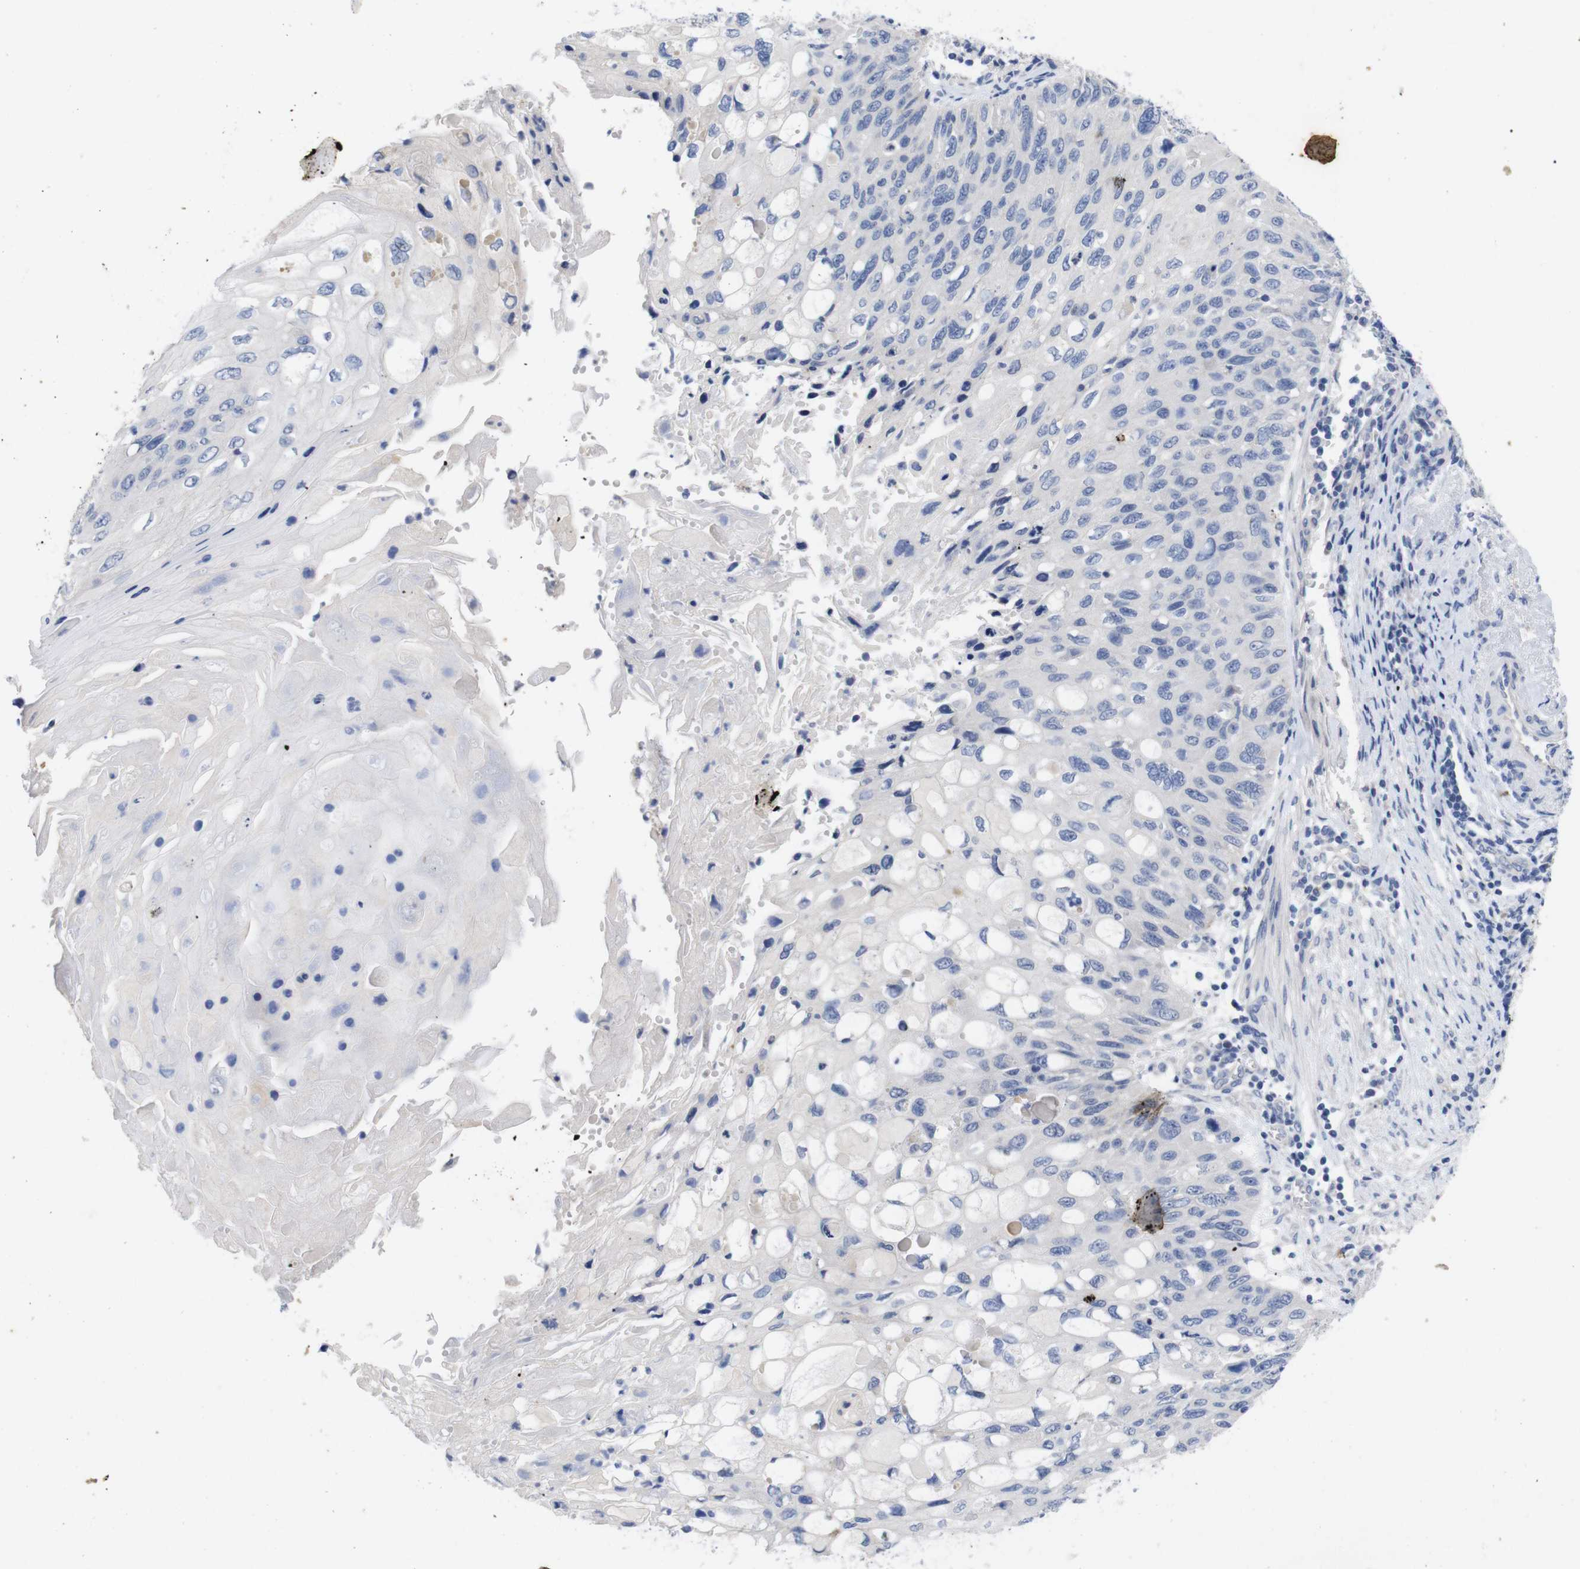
{"staining": {"intensity": "negative", "quantity": "none", "location": "none"}, "tissue": "cervical cancer", "cell_type": "Tumor cells", "image_type": "cancer", "snomed": [{"axis": "morphology", "description": "Squamous cell carcinoma, NOS"}, {"axis": "topography", "description": "Cervix"}], "caption": "The photomicrograph shows no significant staining in tumor cells of cervical cancer (squamous cell carcinoma).", "gene": "TNNI3", "patient": {"sex": "female", "age": 70}}